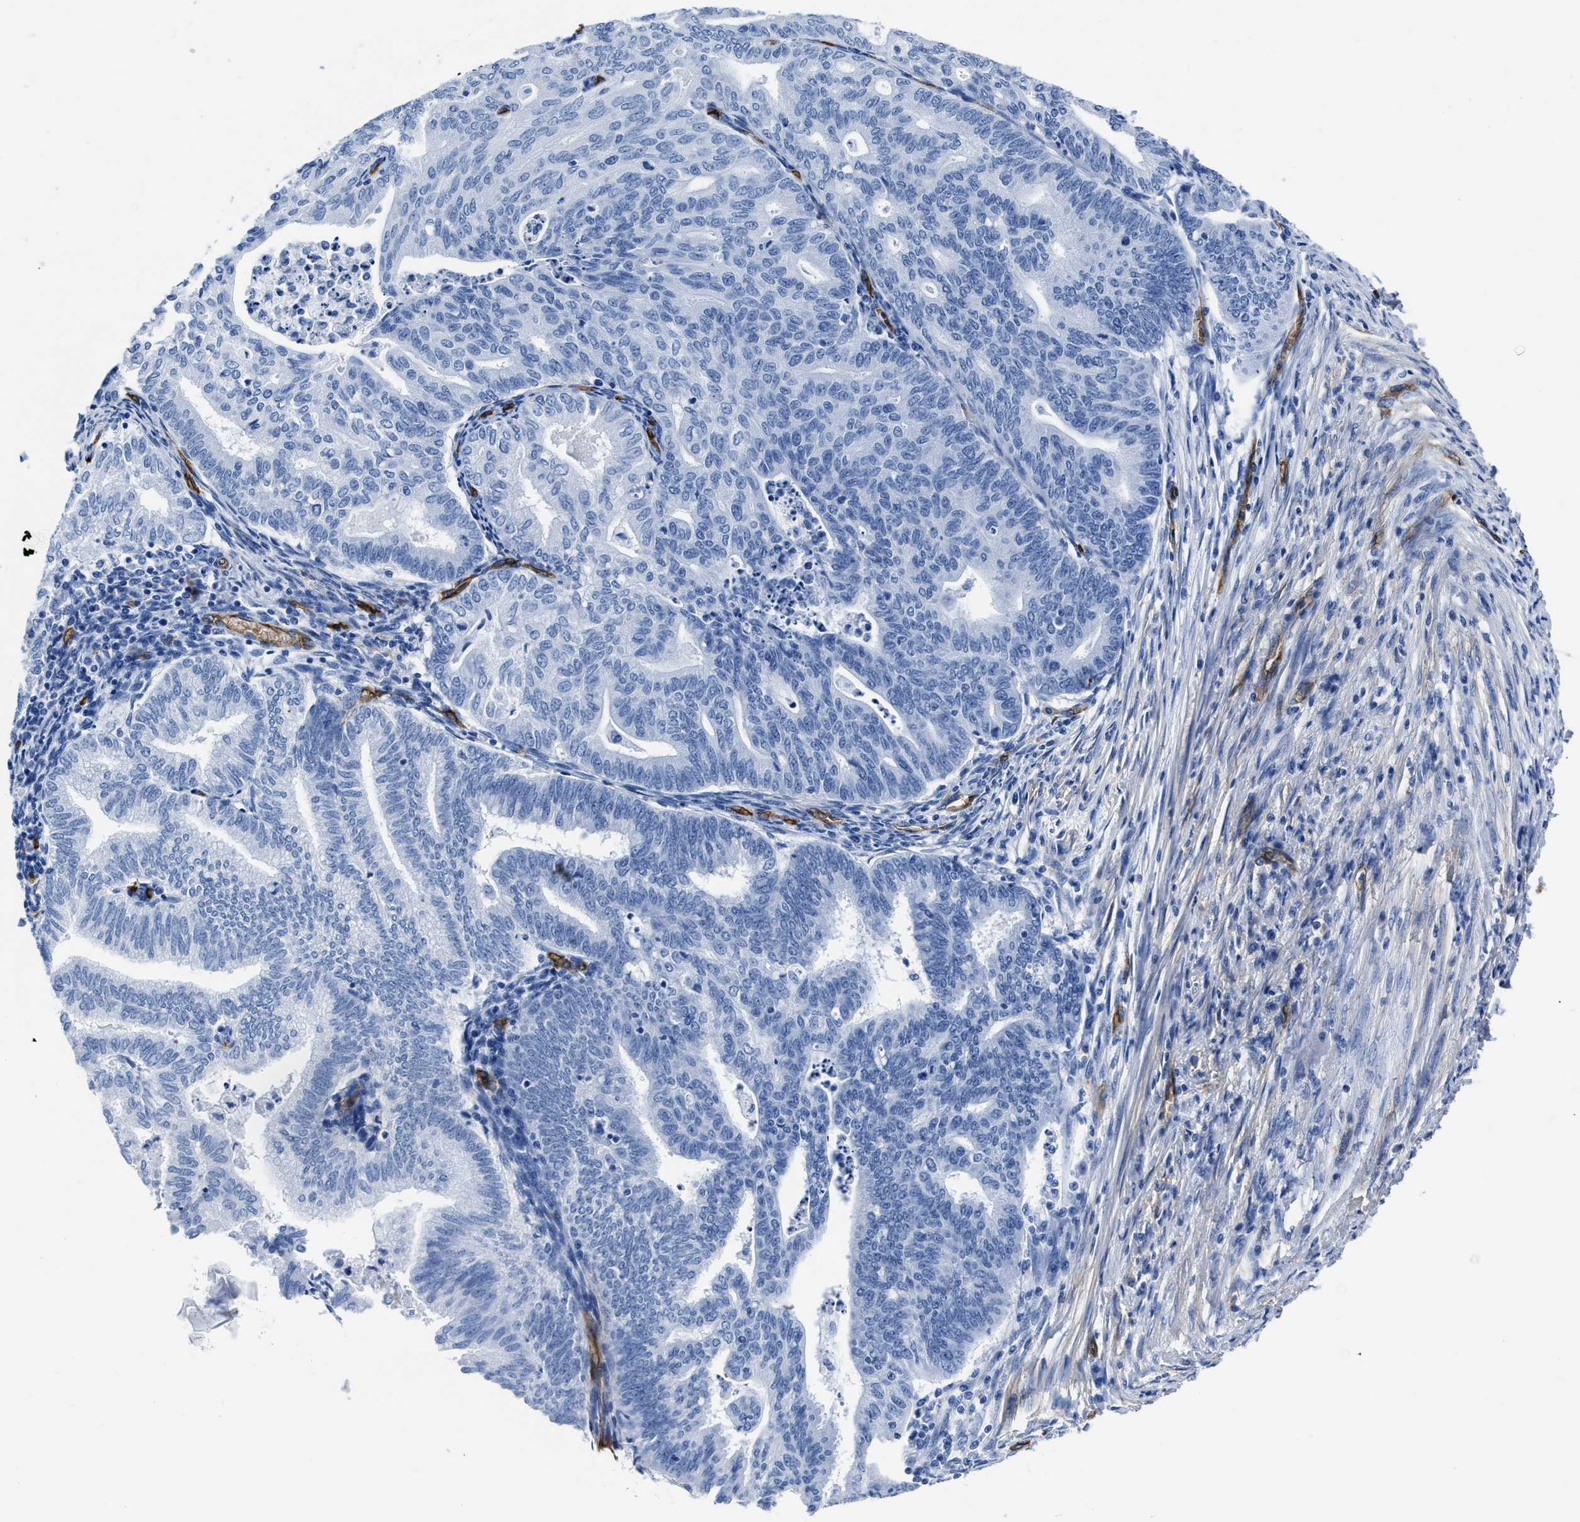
{"staining": {"intensity": "negative", "quantity": "none", "location": "none"}, "tissue": "endometrial cancer", "cell_type": "Tumor cells", "image_type": "cancer", "snomed": [{"axis": "morphology", "description": "Polyp, NOS"}, {"axis": "morphology", "description": "Adenocarcinoma, NOS"}, {"axis": "morphology", "description": "Adenoma, NOS"}, {"axis": "topography", "description": "Endometrium"}], "caption": "A high-resolution photomicrograph shows immunohistochemistry (IHC) staining of endometrial cancer (adenocarcinoma), which reveals no significant positivity in tumor cells.", "gene": "AQP1", "patient": {"sex": "female", "age": 79}}